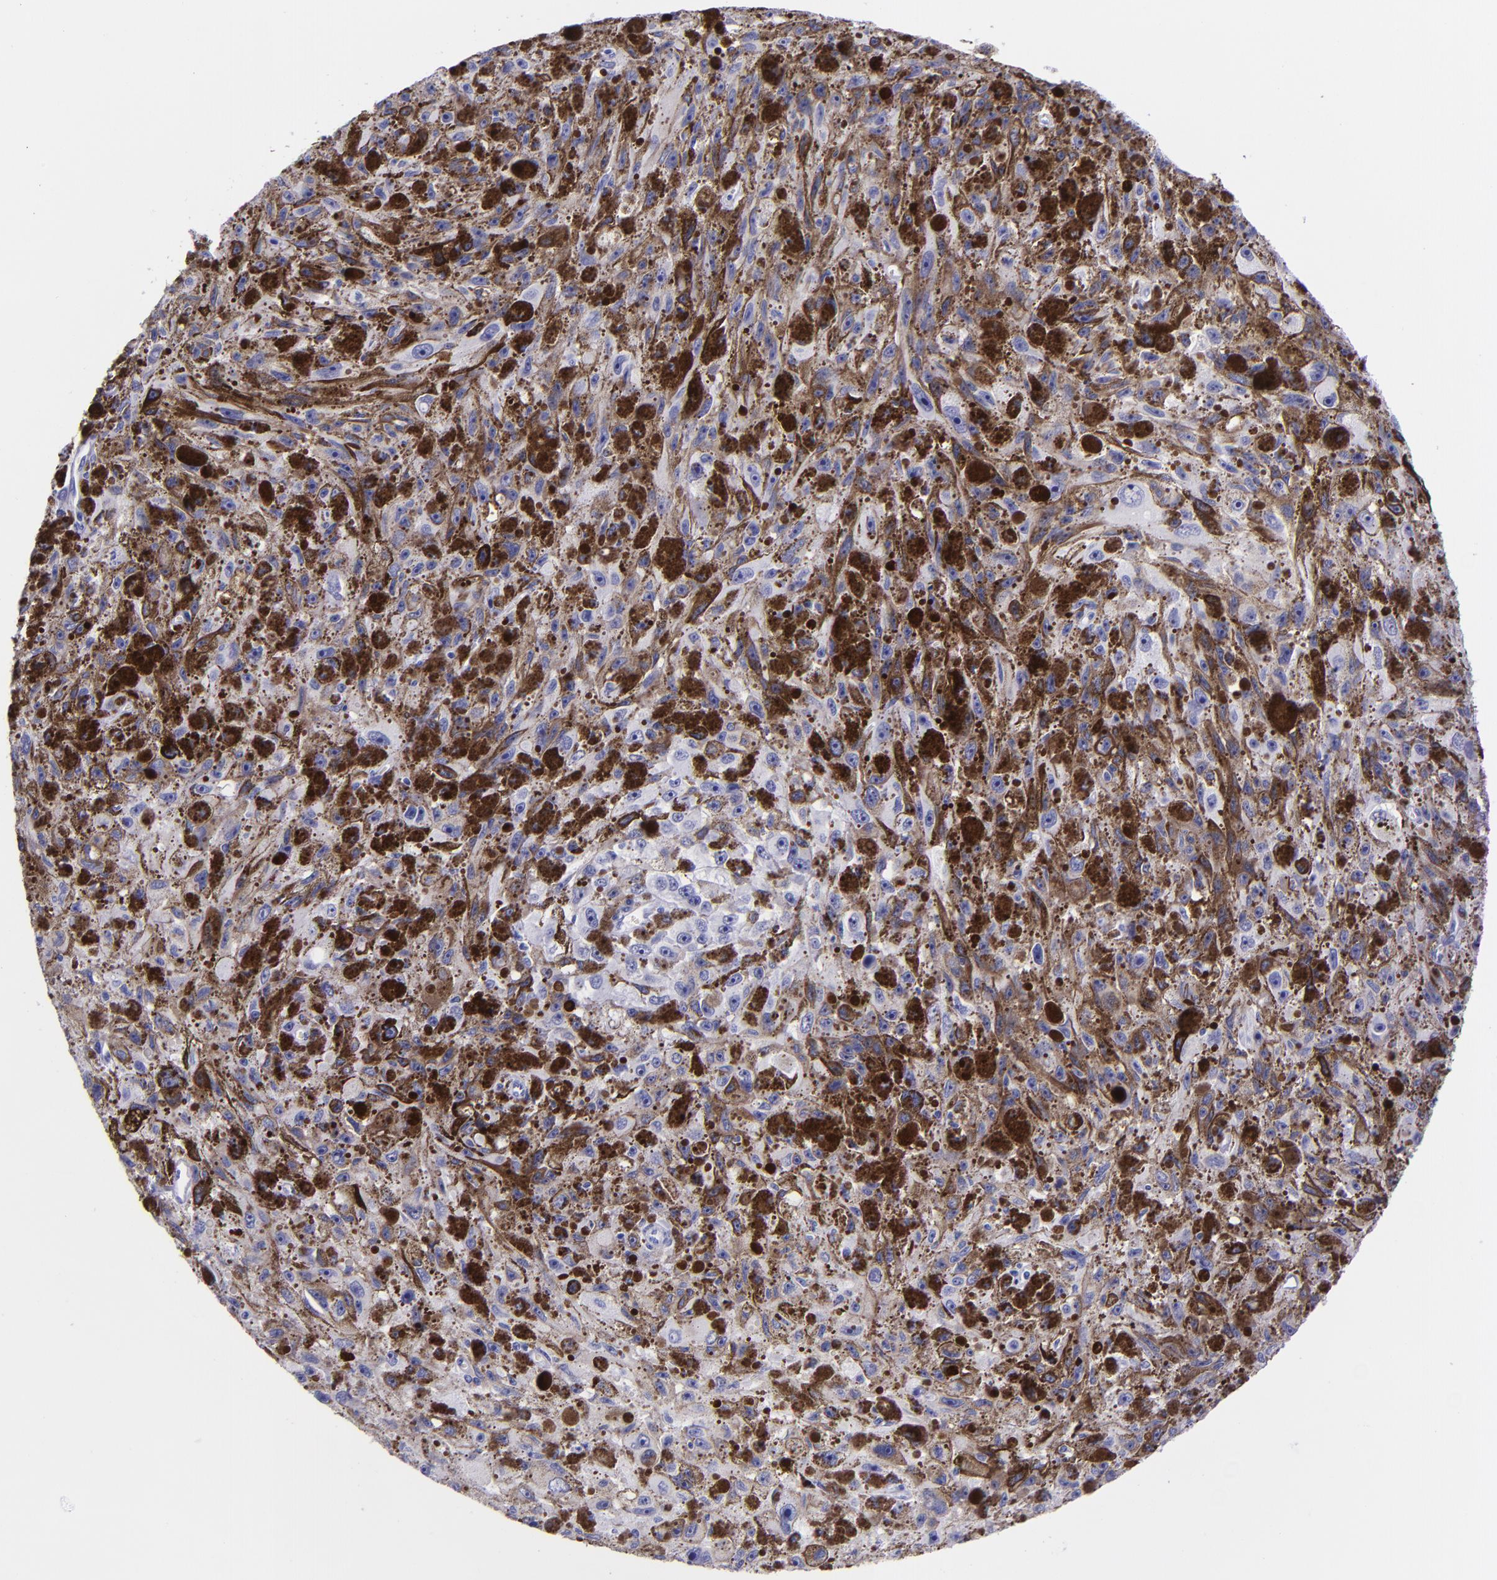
{"staining": {"intensity": "negative", "quantity": "none", "location": "none"}, "tissue": "melanoma", "cell_type": "Tumor cells", "image_type": "cancer", "snomed": [{"axis": "morphology", "description": "Malignant melanoma, NOS"}, {"axis": "topography", "description": "Skin"}], "caption": "This is a photomicrograph of immunohistochemistry (IHC) staining of melanoma, which shows no staining in tumor cells.", "gene": "MBP", "patient": {"sex": "female", "age": 104}}